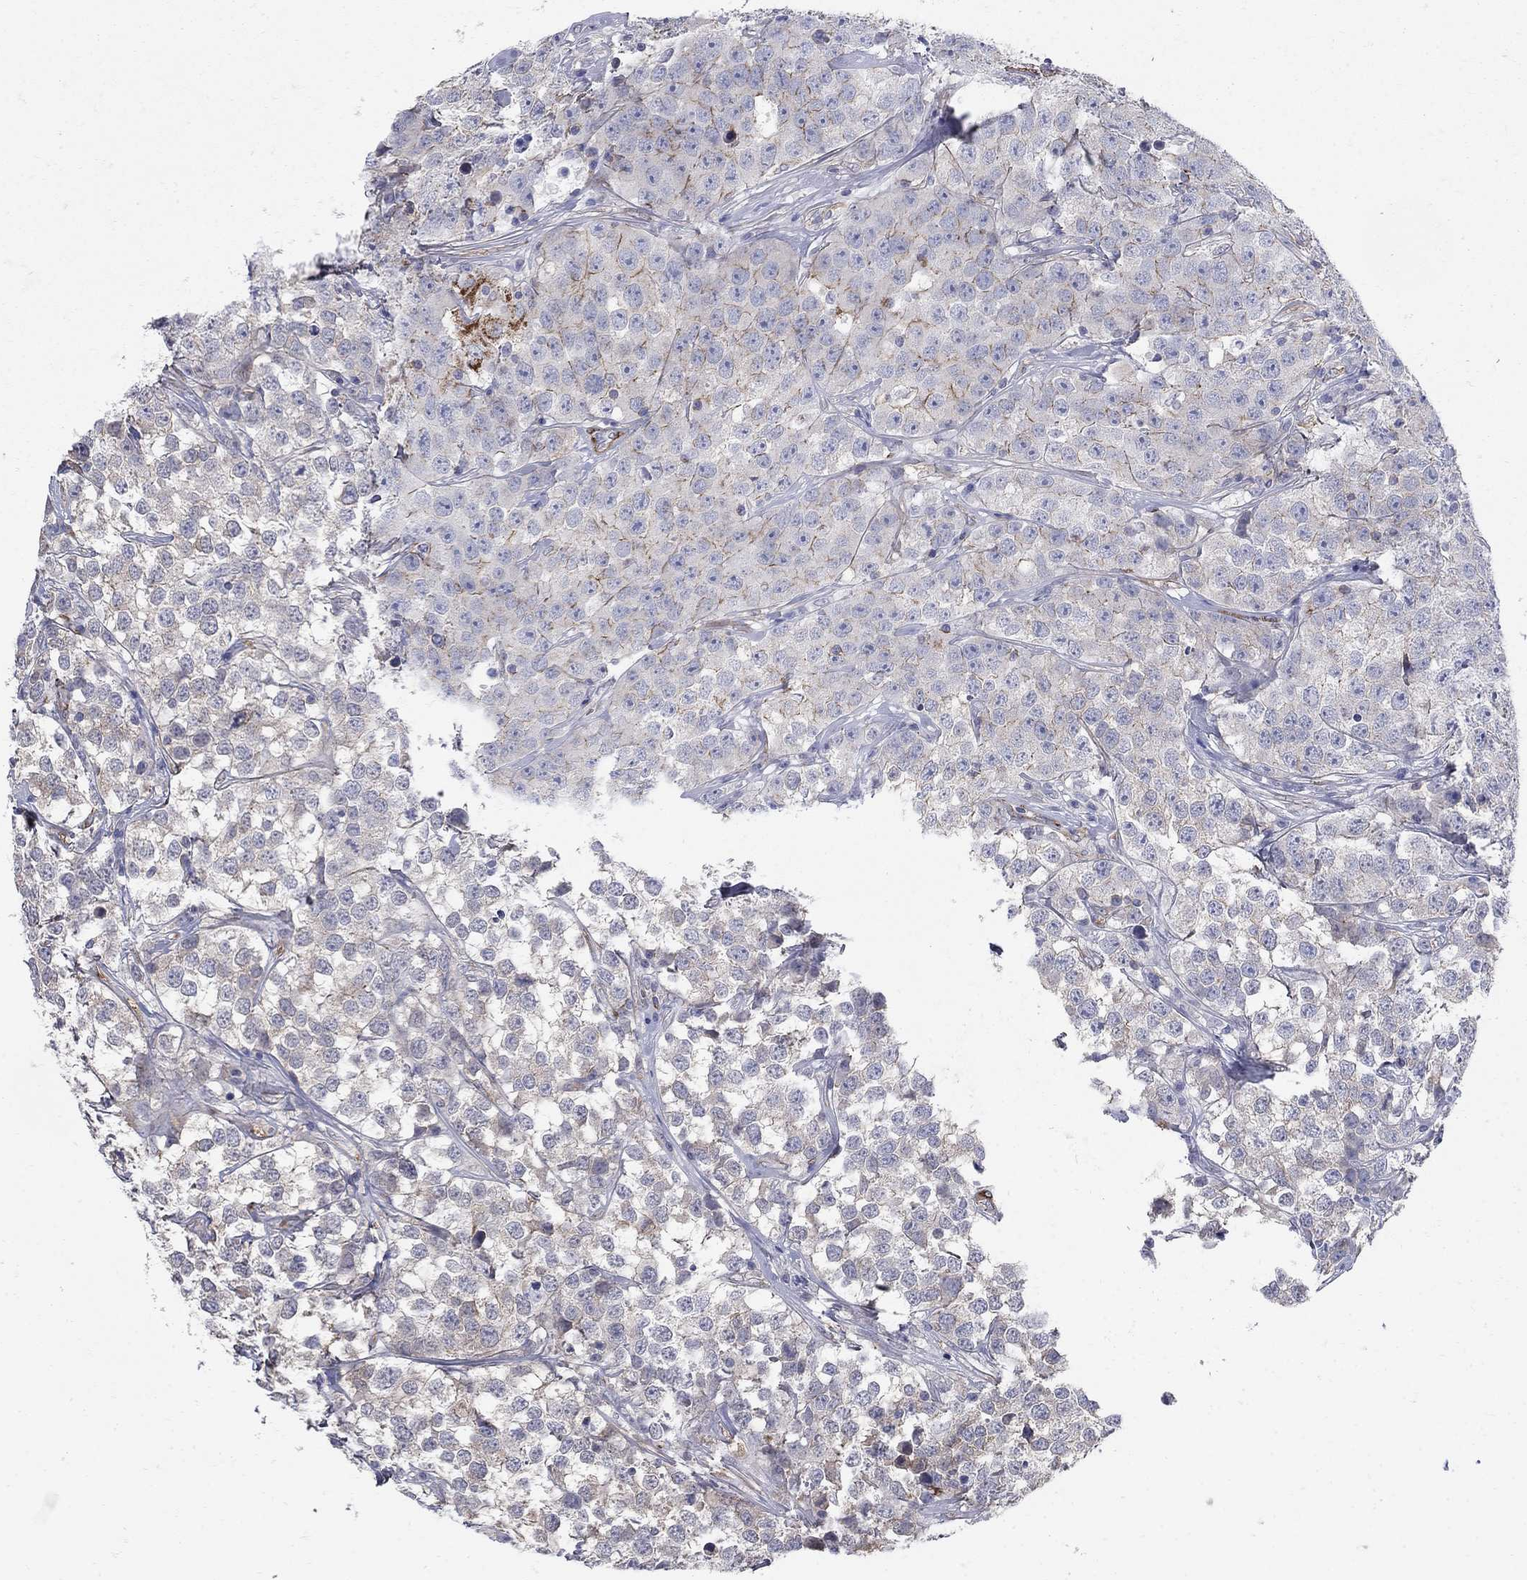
{"staining": {"intensity": "negative", "quantity": "none", "location": "none"}, "tissue": "testis cancer", "cell_type": "Tumor cells", "image_type": "cancer", "snomed": [{"axis": "morphology", "description": "Seminoma, NOS"}, {"axis": "topography", "description": "Testis"}], "caption": "Tumor cells are negative for brown protein staining in testis seminoma. (DAB (3,3'-diaminobenzidine) IHC, high magnification).", "gene": "SEPTIN8", "patient": {"sex": "male", "age": 59}}